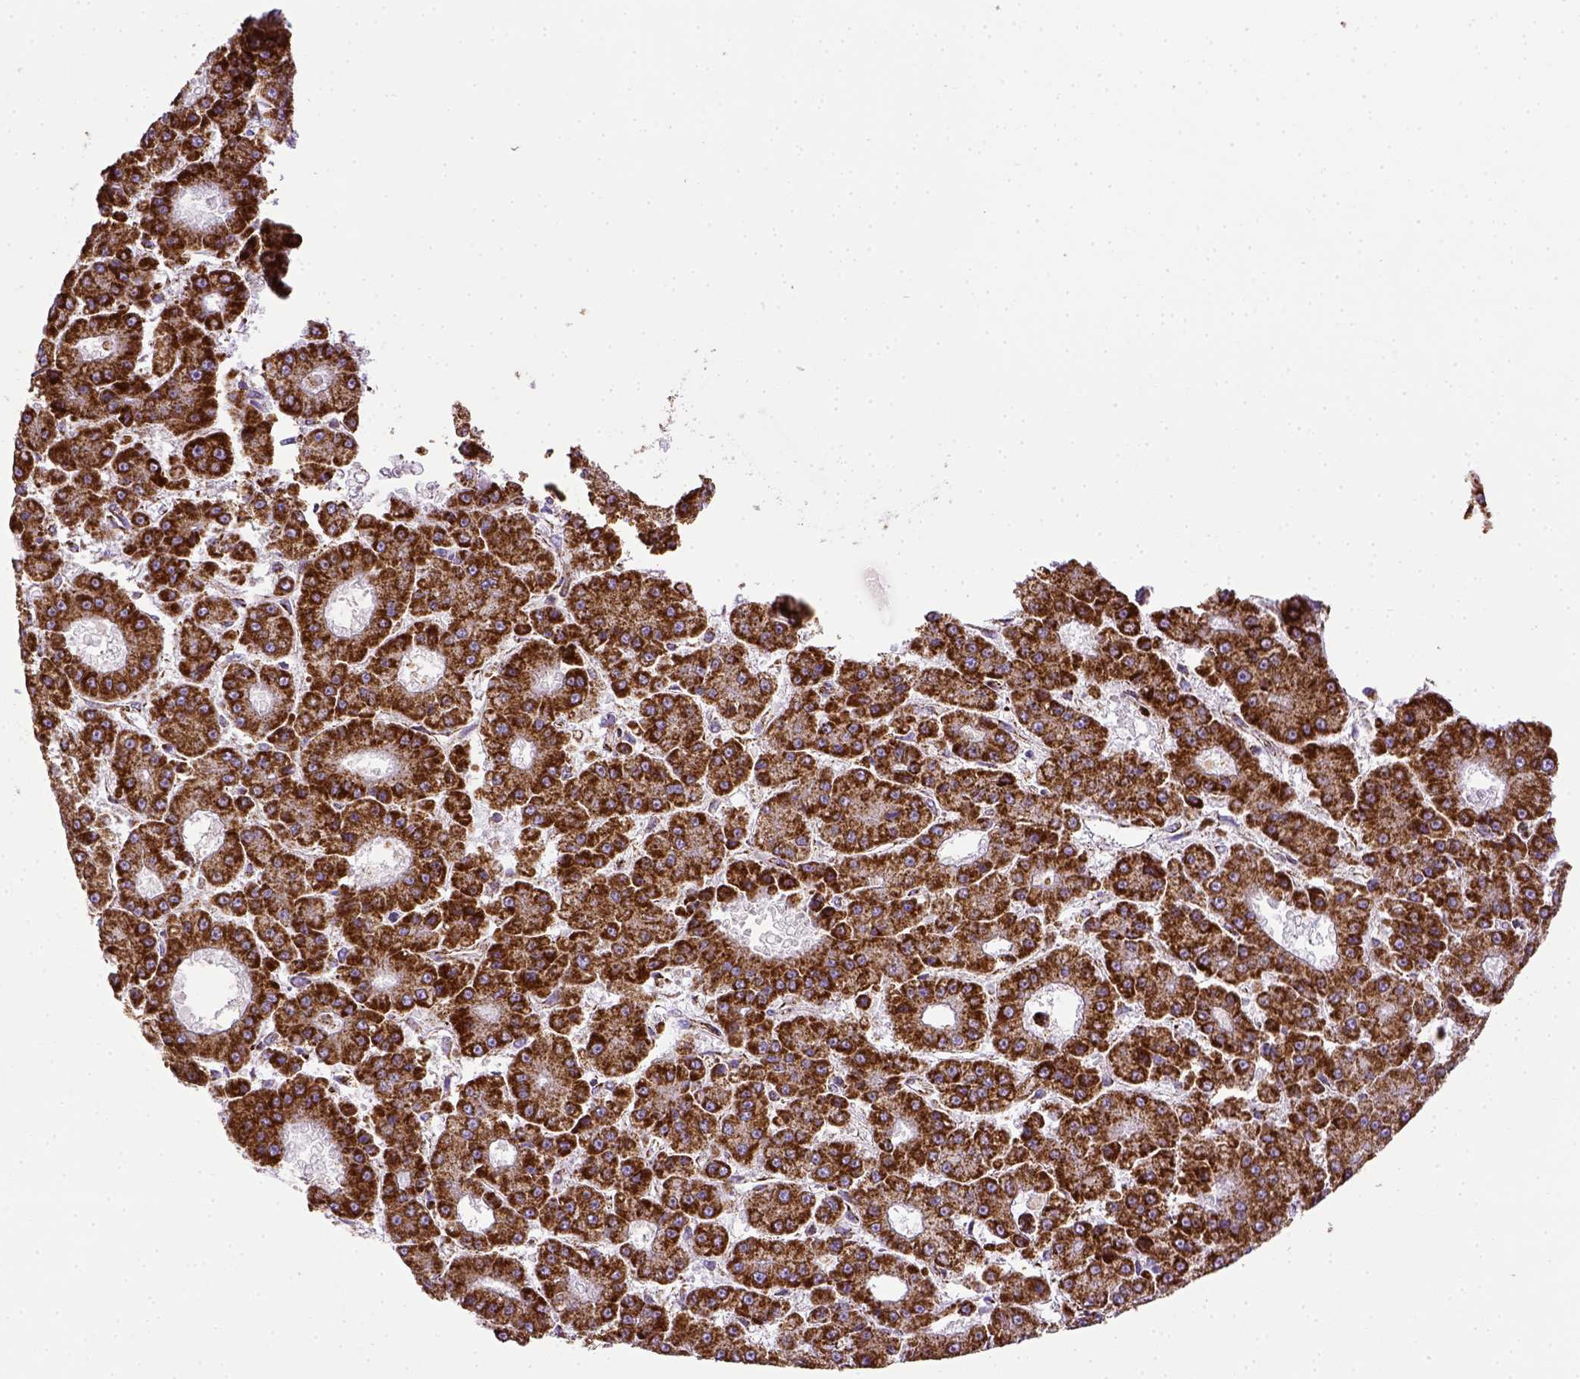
{"staining": {"intensity": "strong", "quantity": ">75%", "location": "cytoplasmic/membranous"}, "tissue": "liver cancer", "cell_type": "Tumor cells", "image_type": "cancer", "snomed": [{"axis": "morphology", "description": "Carcinoma, Hepatocellular, NOS"}, {"axis": "topography", "description": "Liver"}], "caption": "Hepatocellular carcinoma (liver) stained for a protein (brown) exhibits strong cytoplasmic/membranous positive positivity in about >75% of tumor cells.", "gene": "MT-CO1", "patient": {"sex": "male", "age": 70}}